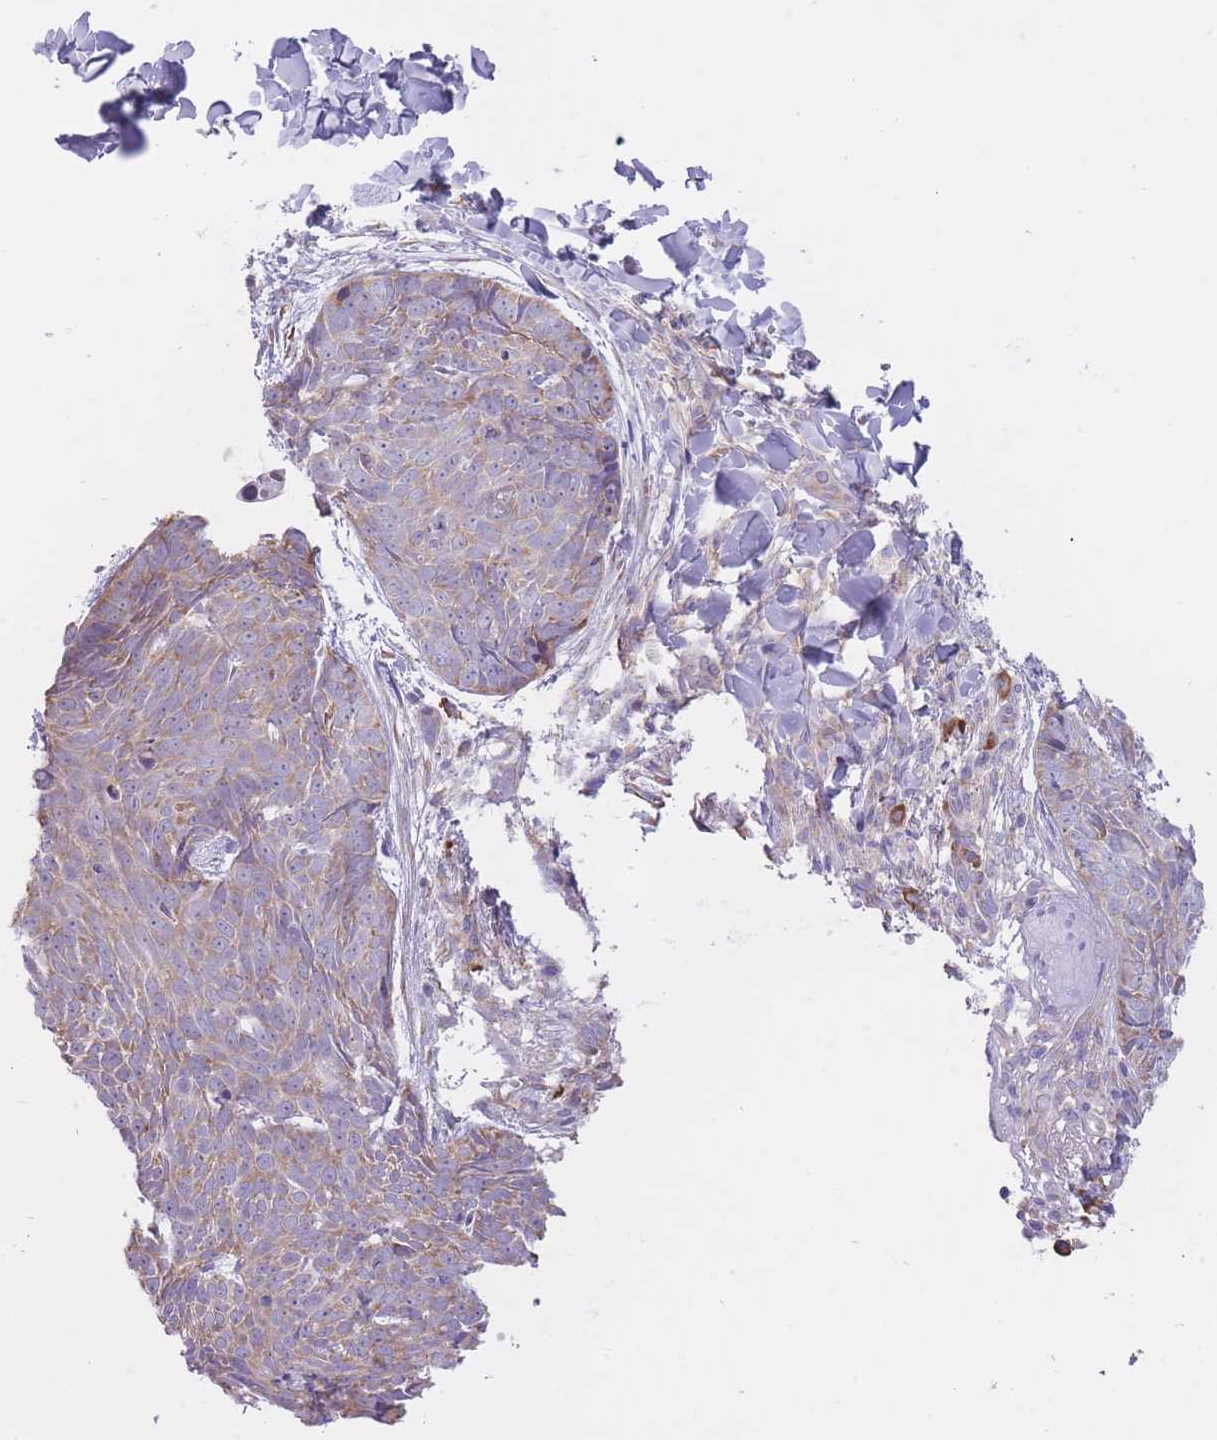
{"staining": {"intensity": "weak", "quantity": ">75%", "location": "cytoplasmic/membranous"}, "tissue": "skin cancer", "cell_type": "Tumor cells", "image_type": "cancer", "snomed": [{"axis": "morphology", "description": "Basal cell carcinoma"}, {"axis": "topography", "description": "Skin"}], "caption": "Protein staining of basal cell carcinoma (skin) tissue exhibits weak cytoplasmic/membranous staining in approximately >75% of tumor cells.", "gene": "ZNF501", "patient": {"sex": "female", "age": 61}}